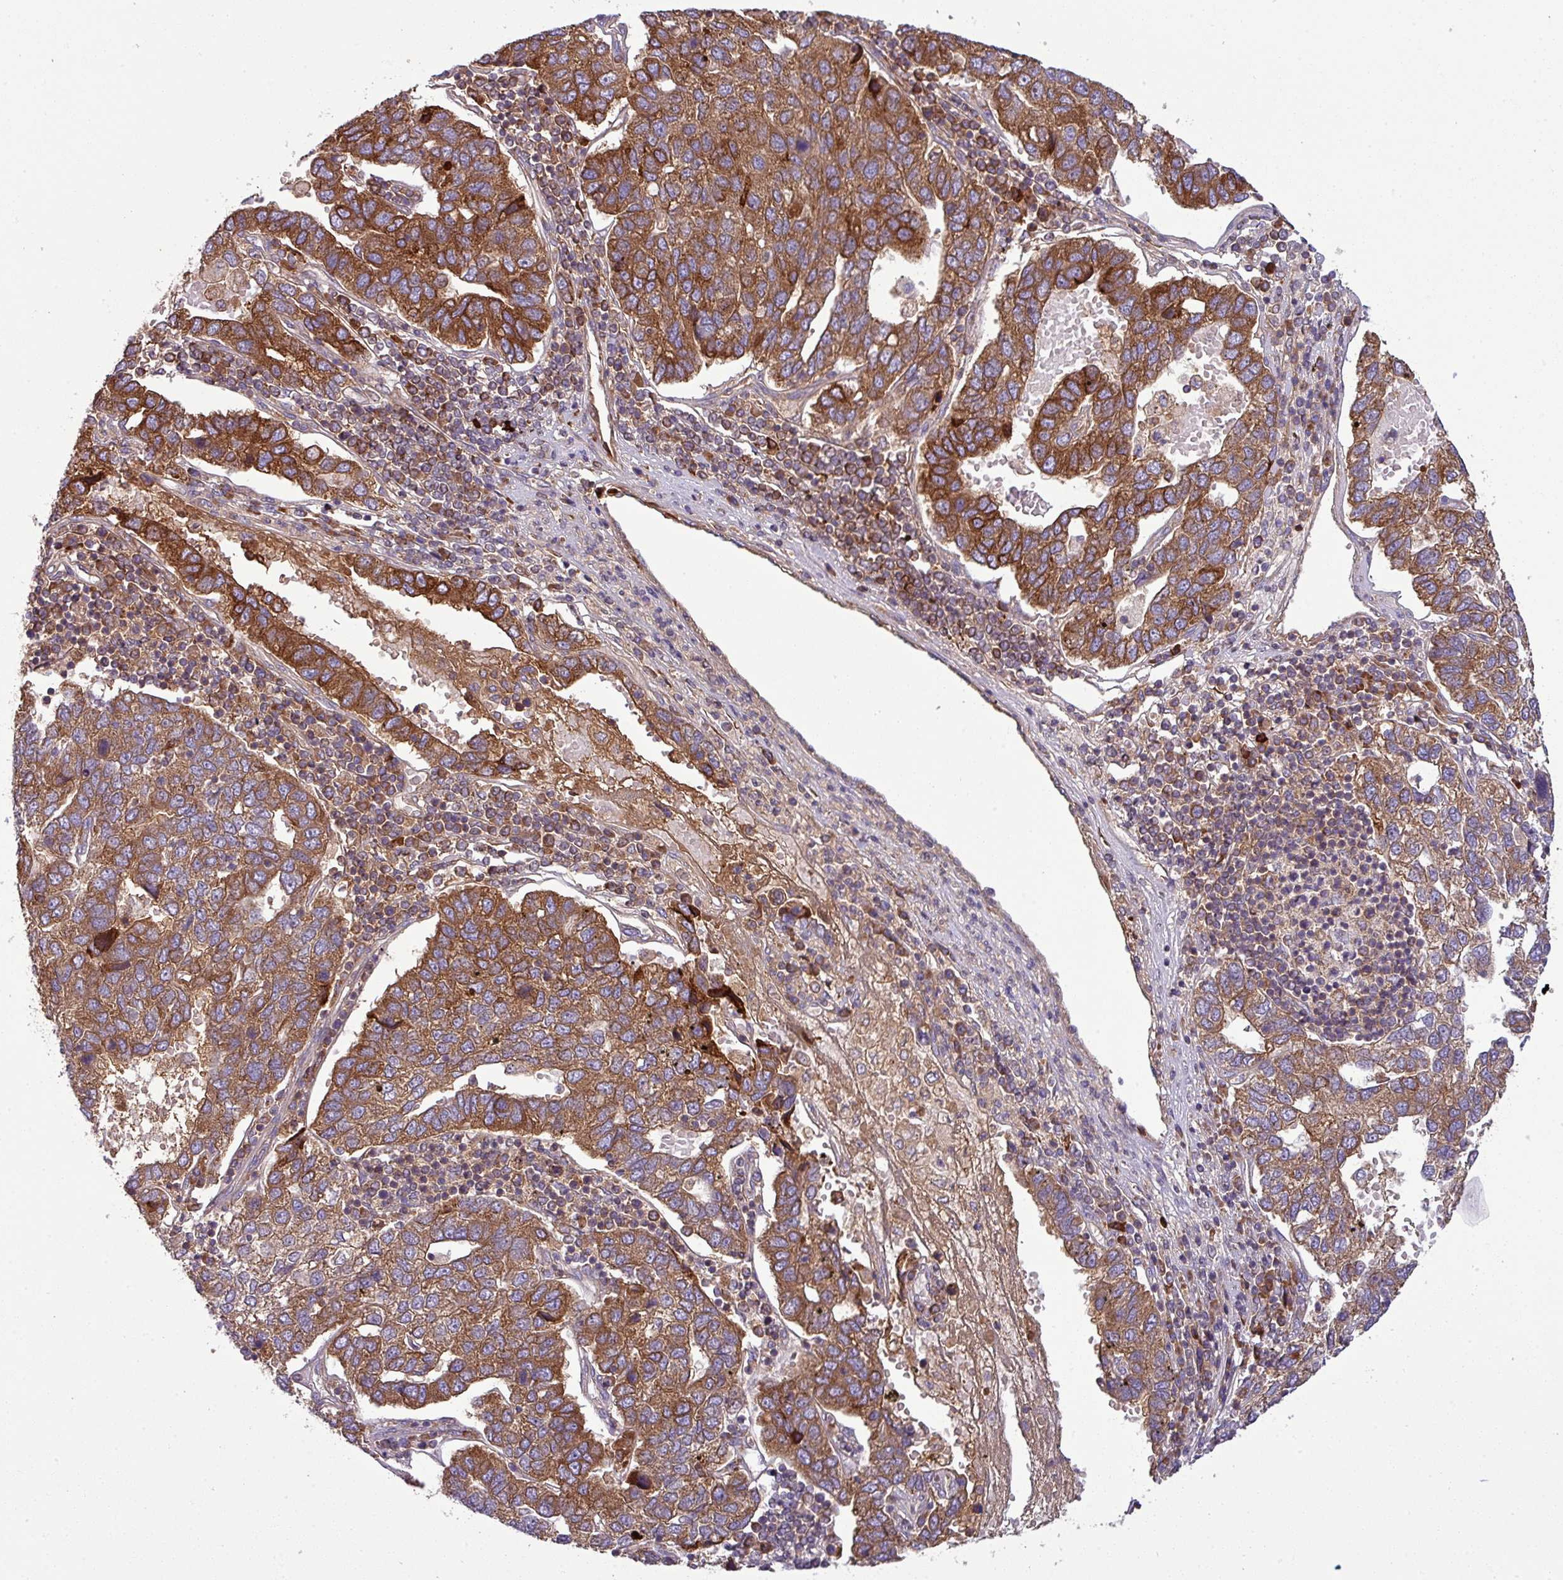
{"staining": {"intensity": "strong", "quantity": "25%-75%", "location": "cytoplasmic/membranous"}, "tissue": "pancreatic cancer", "cell_type": "Tumor cells", "image_type": "cancer", "snomed": [{"axis": "morphology", "description": "Adenocarcinoma, NOS"}, {"axis": "topography", "description": "Pancreas"}], "caption": "Pancreatic cancer tissue demonstrates strong cytoplasmic/membranous staining in approximately 25%-75% of tumor cells", "gene": "LRRC74B", "patient": {"sex": "female", "age": 61}}